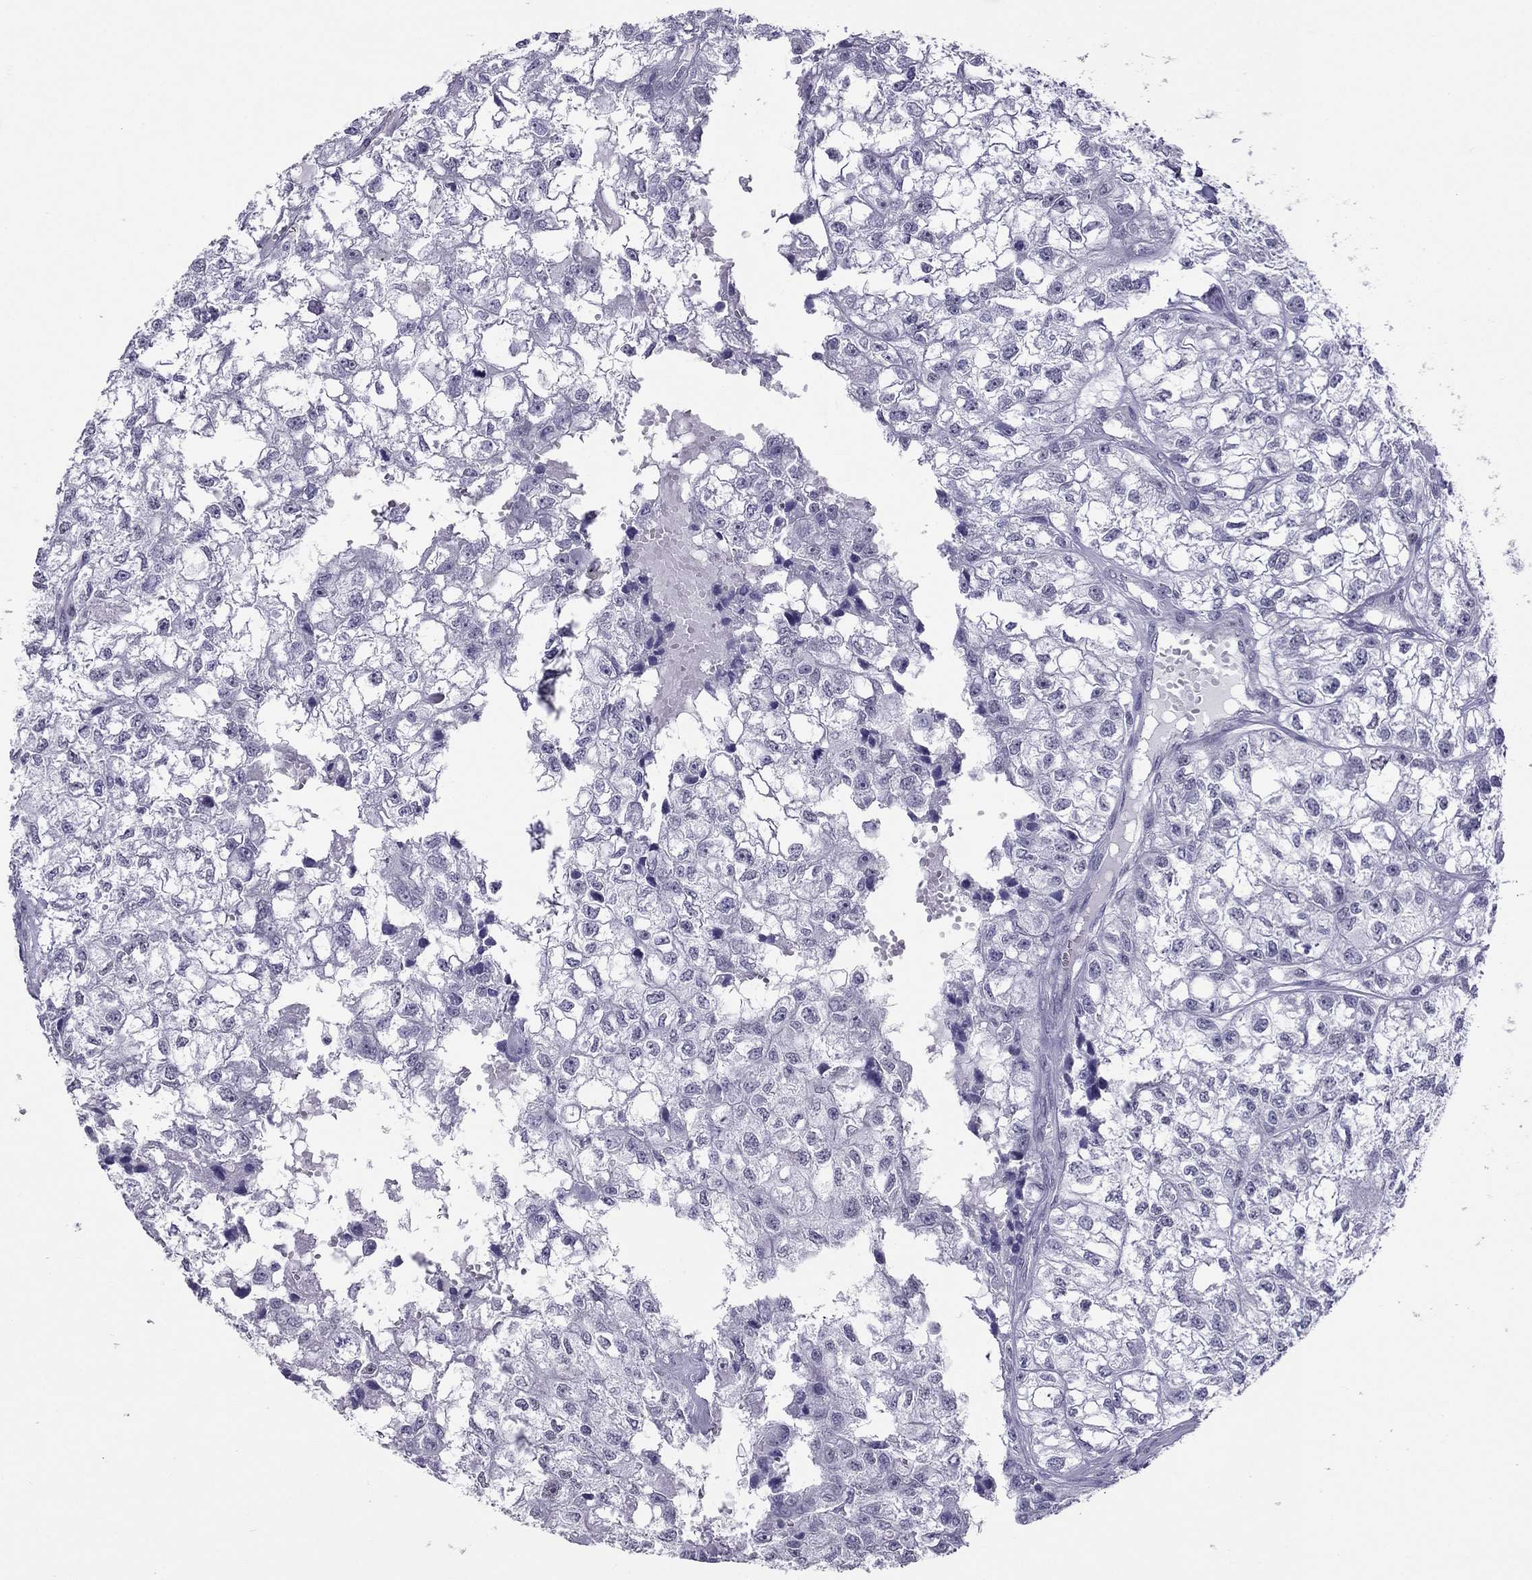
{"staining": {"intensity": "negative", "quantity": "none", "location": "none"}, "tissue": "renal cancer", "cell_type": "Tumor cells", "image_type": "cancer", "snomed": [{"axis": "morphology", "description": "Adenocarcinoma, NOS"}, {"axis": "topography", "description": "Kidney"}], "caption": "There is no significant expression in tumor cells of adenocarcinoma (renal).", "gene": "CROCC2", "patient": {"sex": "male", "age": 56}}